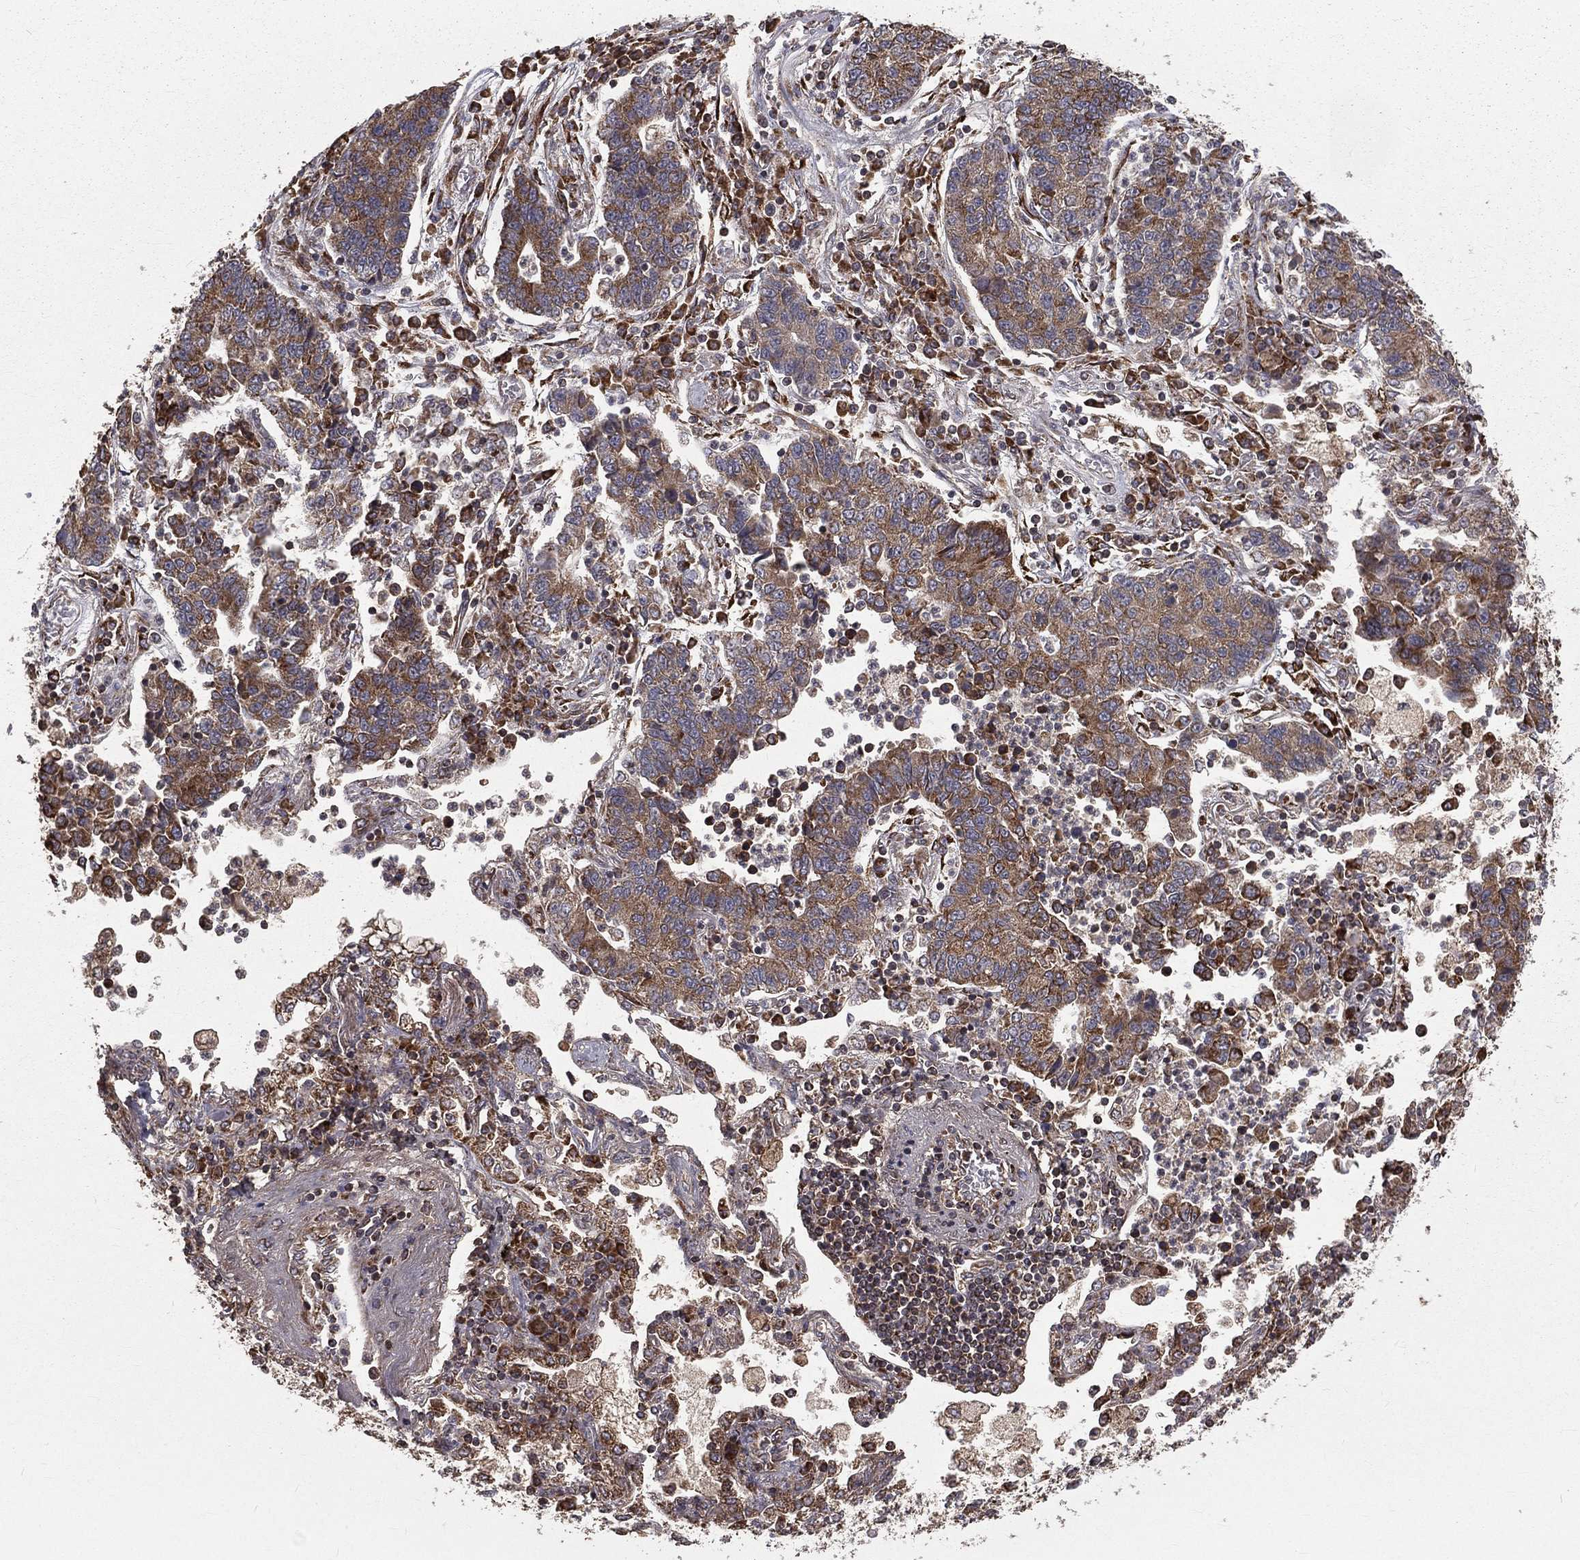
{"staining": {"intensity": "moderate", "quantity": ">75%", "location": "cytoplasmic/membranous"}, "tissue": "lung cancer", "cell_type": "Tumor cells", "image_type": "cancer", "snomed": [{"axis": "morphology", "description": "Adenocarcinoma, NOS"}, {"axis": "topography", "description": "Lung"}], "caption": "IHC photomicrograph of neoplastic tissue: human lung adenocarcinoma stained using IHC demonstrates medium levels of moderate protein expression localized specifically in the cytoplasmic/membranous of tumor cells, appearing as a cytoplasmic/membranous brown color.", "gene": "OLFML1", "patient": {"sex": "female", "age": 57}}